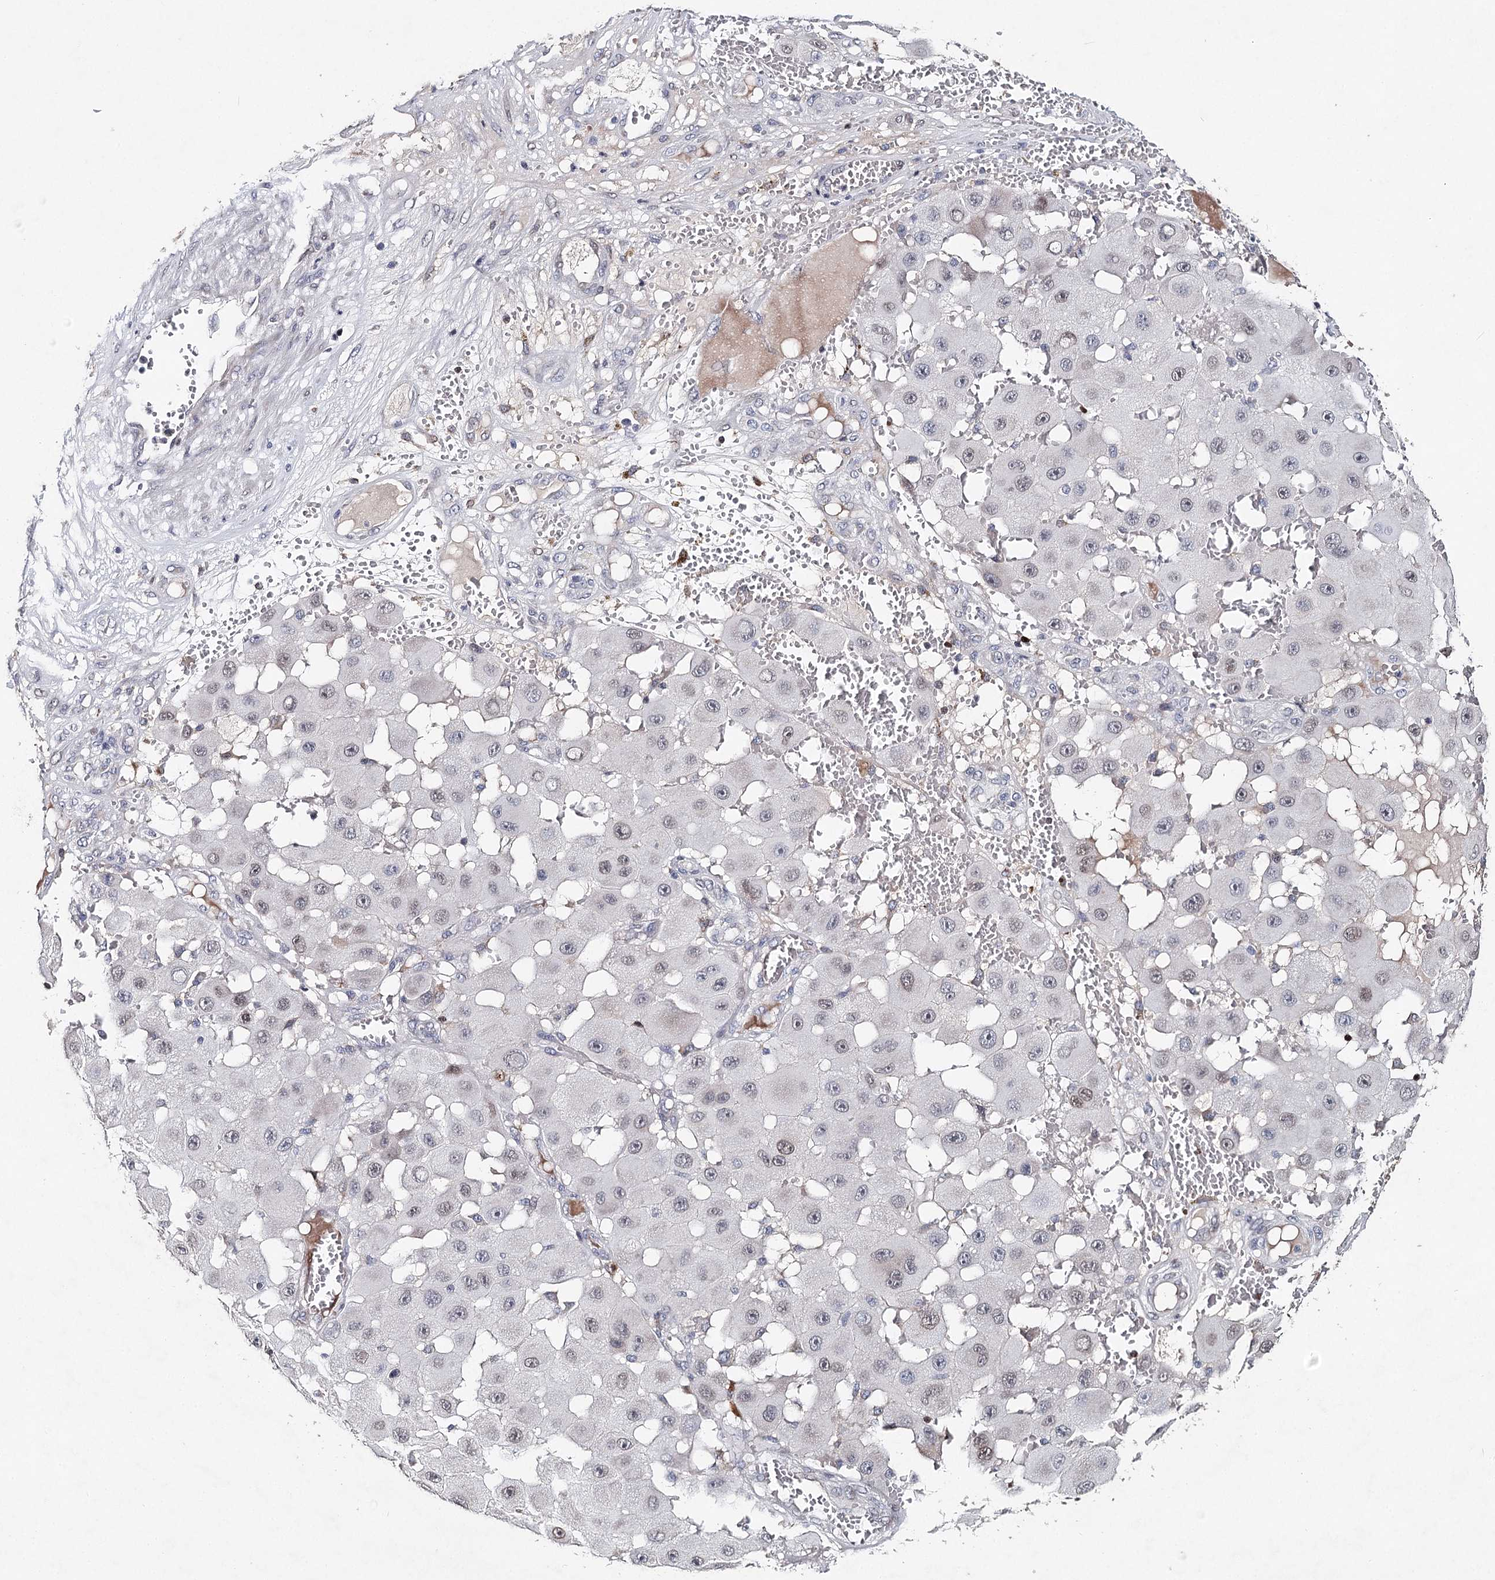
{"staining": {"intensity": "negative", "quantity": "none", "location": "none"}, "tissue": "melanoma", "cell_type": "Tumor cells", "image_type": "cancer", "snomed": [{"axis": "morphology", "description": "Malignant melanoma, NOS"}, {"axis": "topography", "description": "Skin"}], "caption": "Malignant melanoma was stained to show a protein in brown. There is no significant positivity in tumor cells. Brightfield microscopy of immunohistochemistry (IHC) stained with DAB (brown) and hematoxylin (blue), captured at high magnification.", "gene": "FRMD4A", "patient": {"sex": "female", "age": 81}}